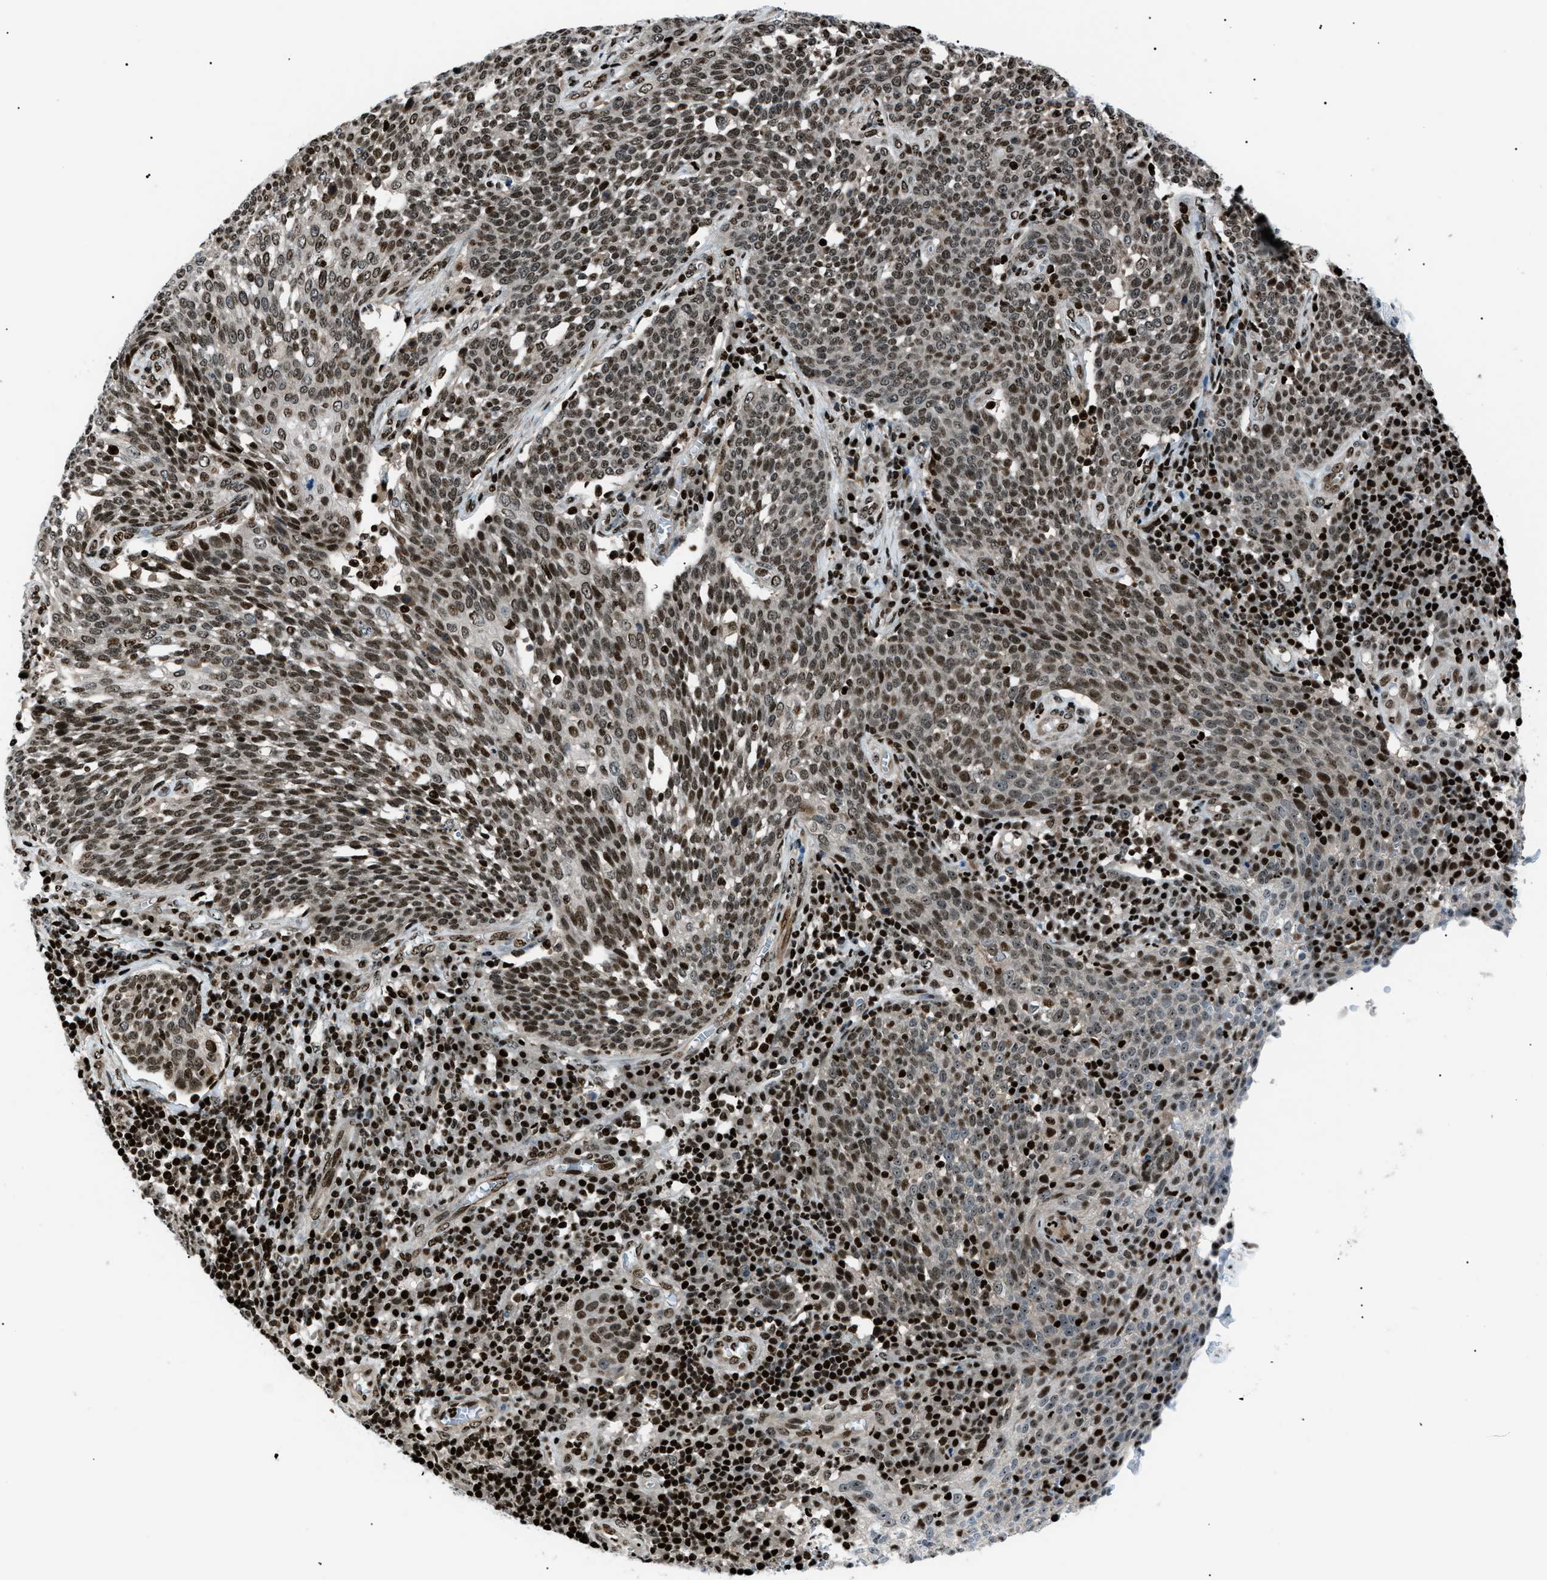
{"staining": {"intensity": "moderate", "quantity": "25%-75%", "location": "nuclear"}, "tissue": "cervical cancer", "cell_type": "Tumor cells", "image_type": "cancer", "snomed": [{"axis": "morphology", "description": "Squamous cell carcinoma, NOS"}, {"axis": "topography", "description": "Cervix"}], "caption": "Cervical cancer tissue shows moderate nuclear expression in approximately 25%-75% of tumor cells", "gene": "PRKX", "patient": {"sex": "female", "age": 34}}